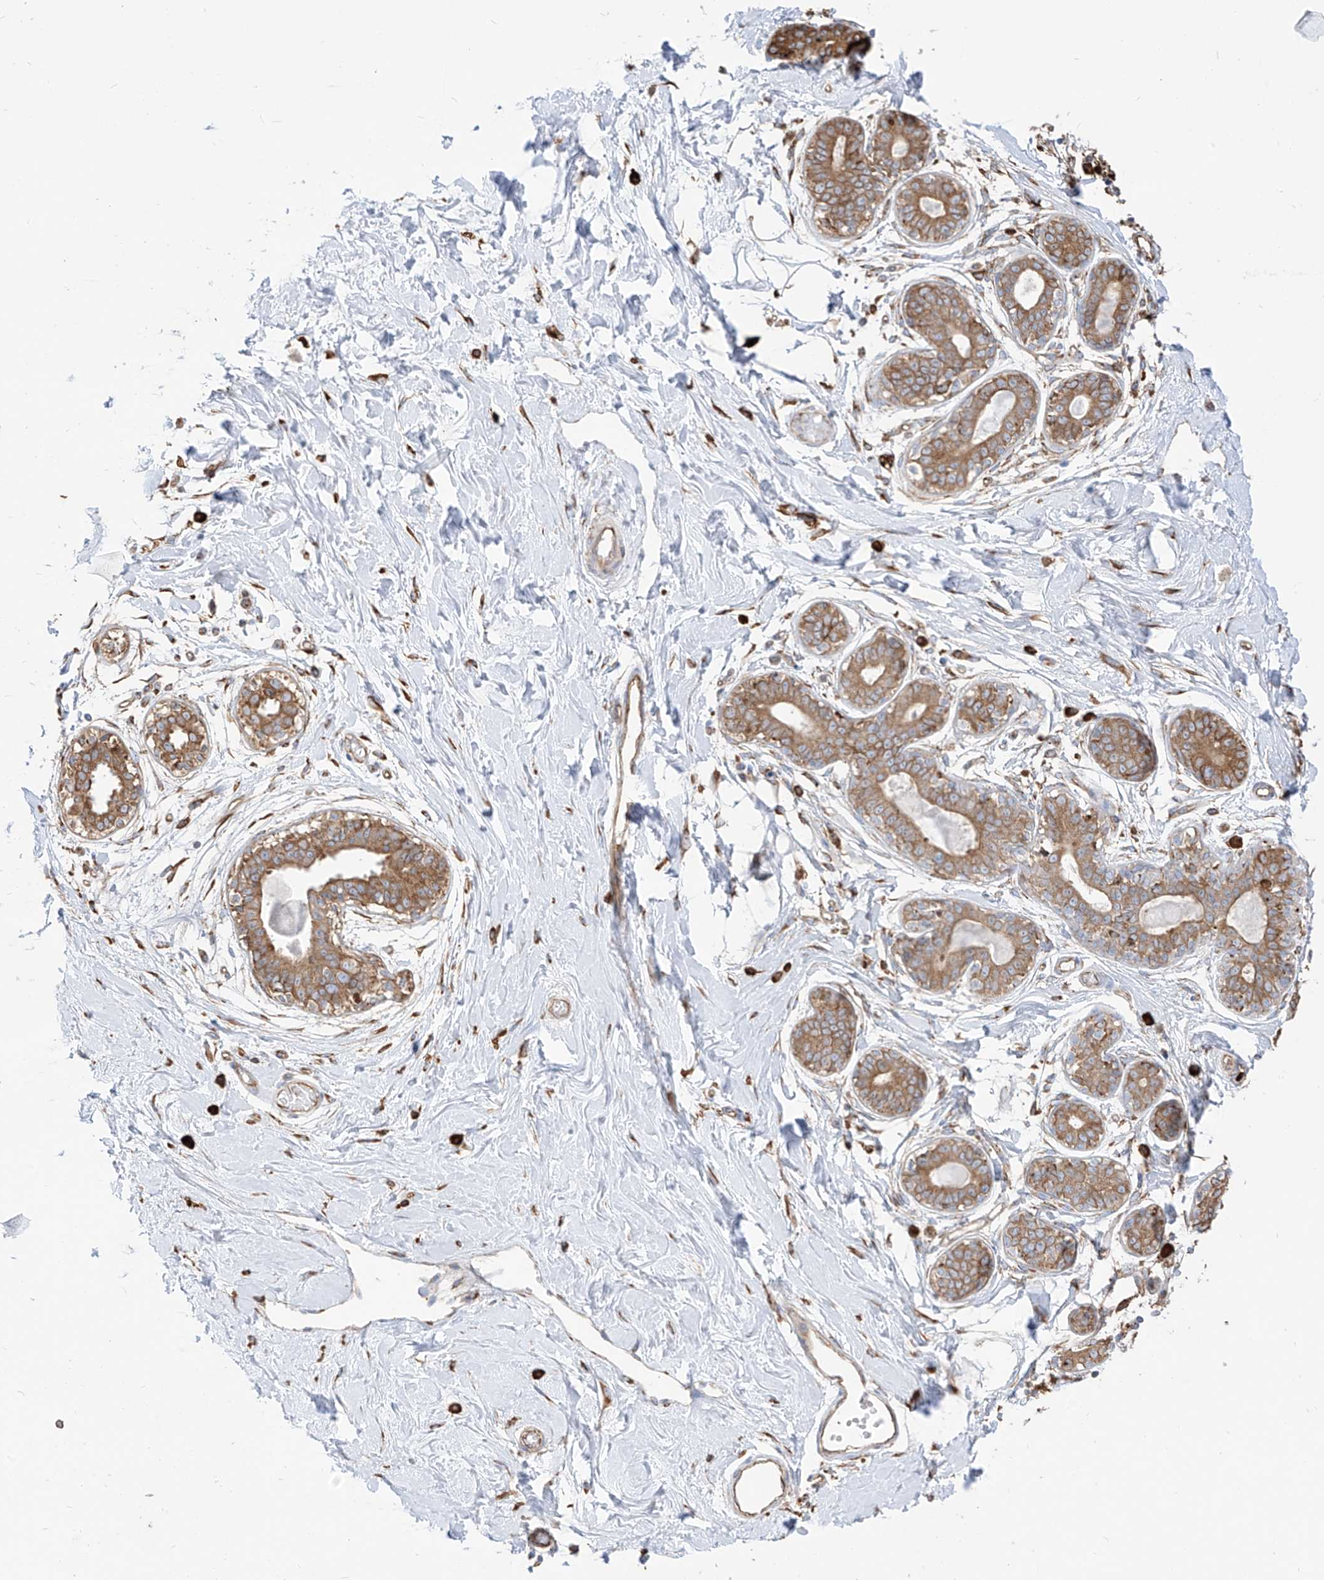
{"staining": {"intensity": "negative", "quantity": "none", "location": "none"}, "tissue": "breast", "cell_type": "Adipocytes", "image_type": "normal", "snomed": [{"axis": "morphology", "description": "Normal tissue, NOS"}, {"axis": "topography", "description": "Breast"}], "caption": "Immunohistochemistry (IHC) image of benign human breast stained for a protein (brown), which exhibits no positivity in adipocytes.", "gene": "PDIA6", "patient": {"sex": "female", "age": 45}}